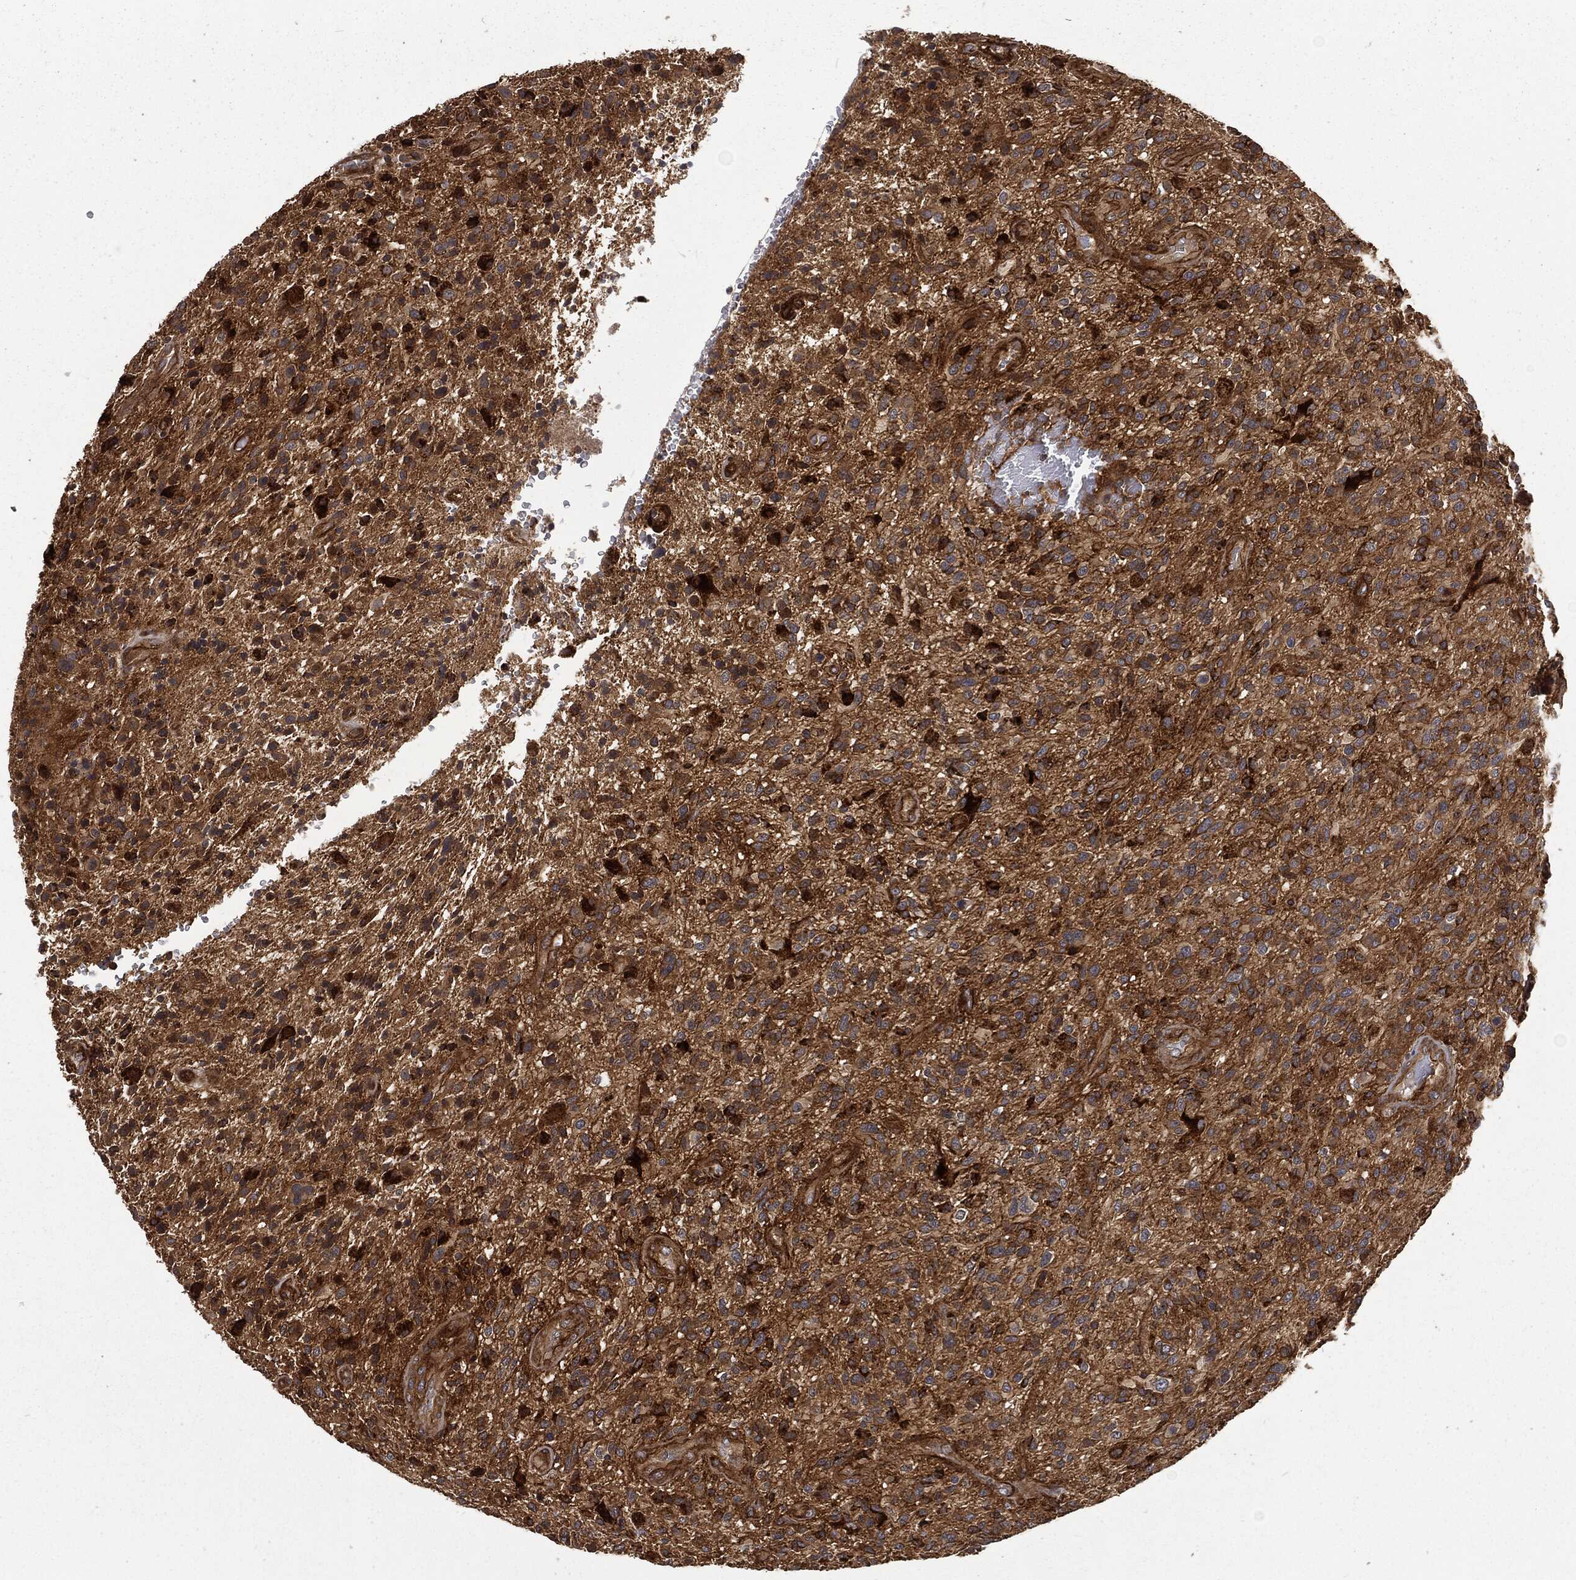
{"staining": {"intensity": "strong", "quantity": ">75%", "location": "cytoplasmic/membranous"}, "tissue": "glioma", "cell_type": "Tumor cells", "image_type": "cancer", "snomed": [{"axis": "morphology", "description": "Glioma, malignant, High grade"}, {"axis": "topography", "description": "Brain"}], "caption": "Immunohistochemical staining of malignant high-grade glioma demonstrates strong cytoplasmic/membranous protein staining in approximately >75% of tumor cells.", "gene": "RFTN1", "patient": {"sex": "male", "age": 47}}